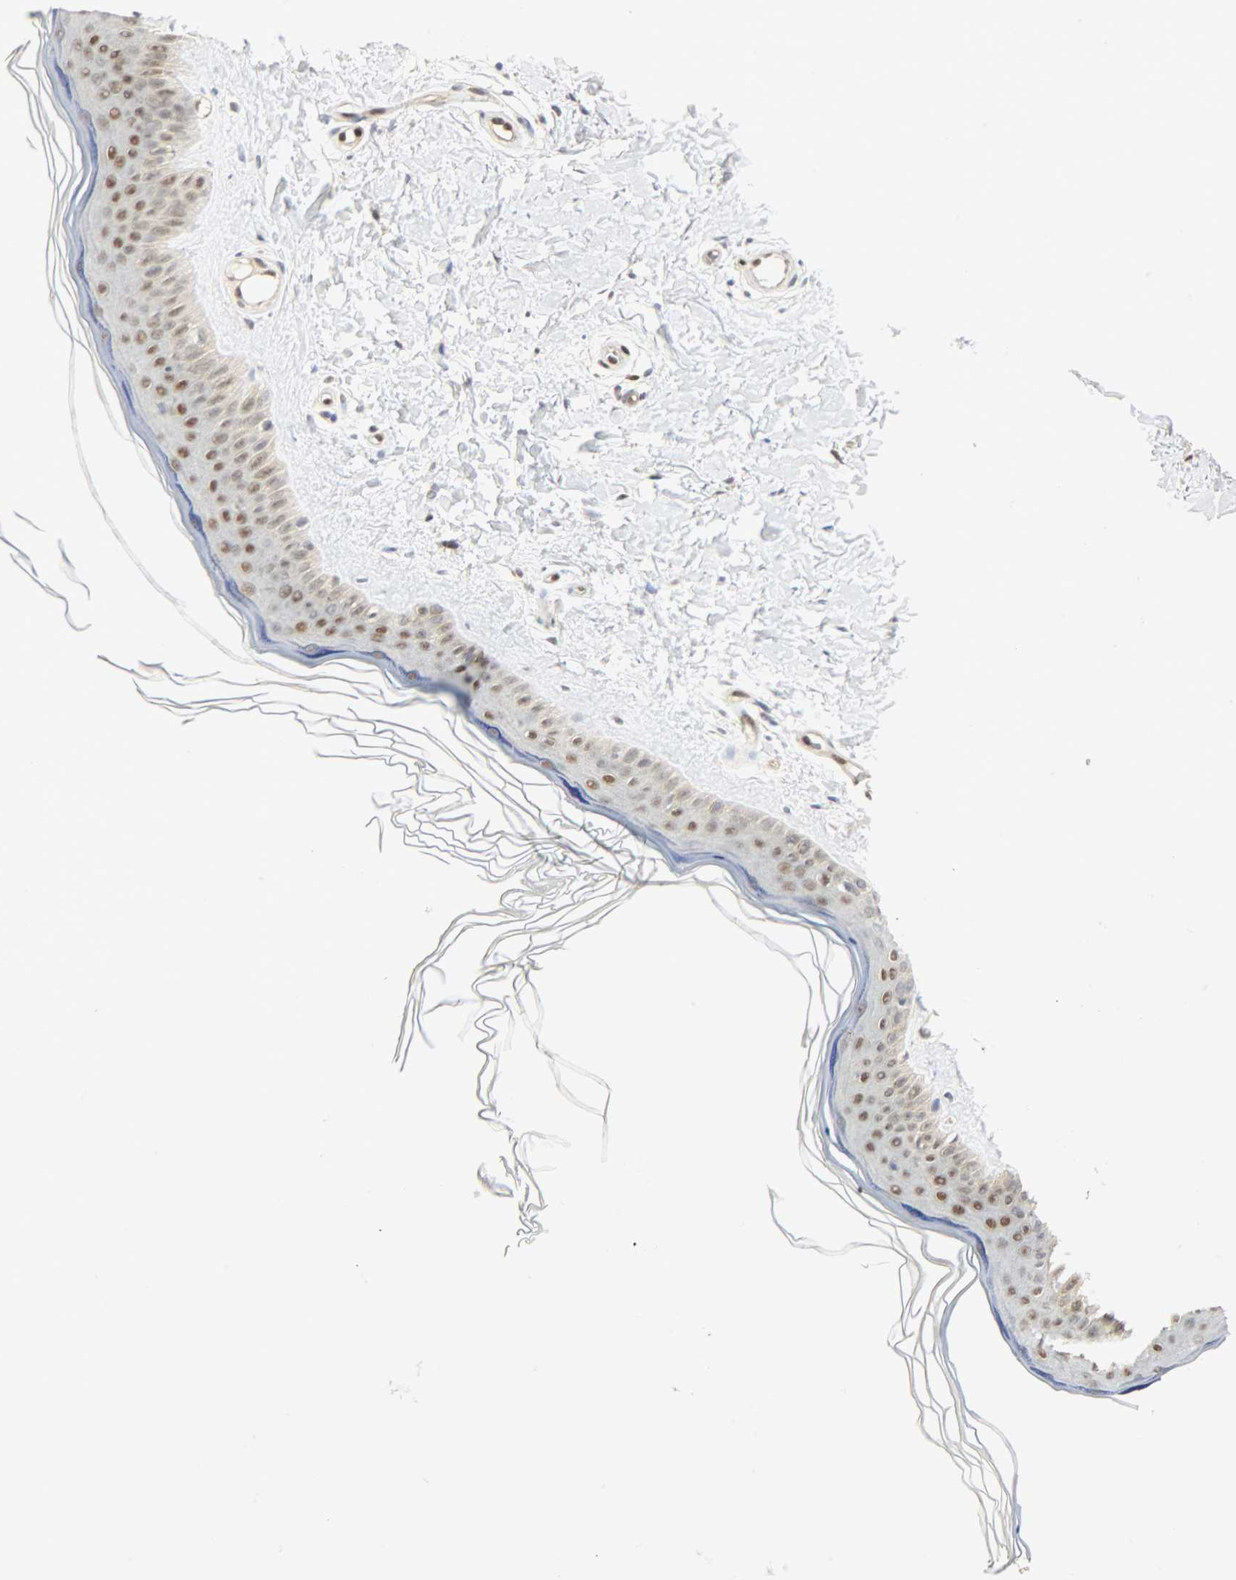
{"staining": {"intensity": "weak", "quantity": "25%-75%", "location": "nuclear"}, "tissue": "skin", "cell_type": "Fibroblasts", "image_type": "normal", "snomed": [{"axis": "morphology", "description": "Normal tissue, NOS"}, {"axis": "topography", "description": "Skin"}], "caption": "This micrograph displays benign skin stained with IHC to label a protein in brown. The nuclear of fibroblasts show weak positivity for the protein. Nuclei are counter-stained blue.", "gene": "NPEPL1", "patient": {"sex": "female", "age": 19}}